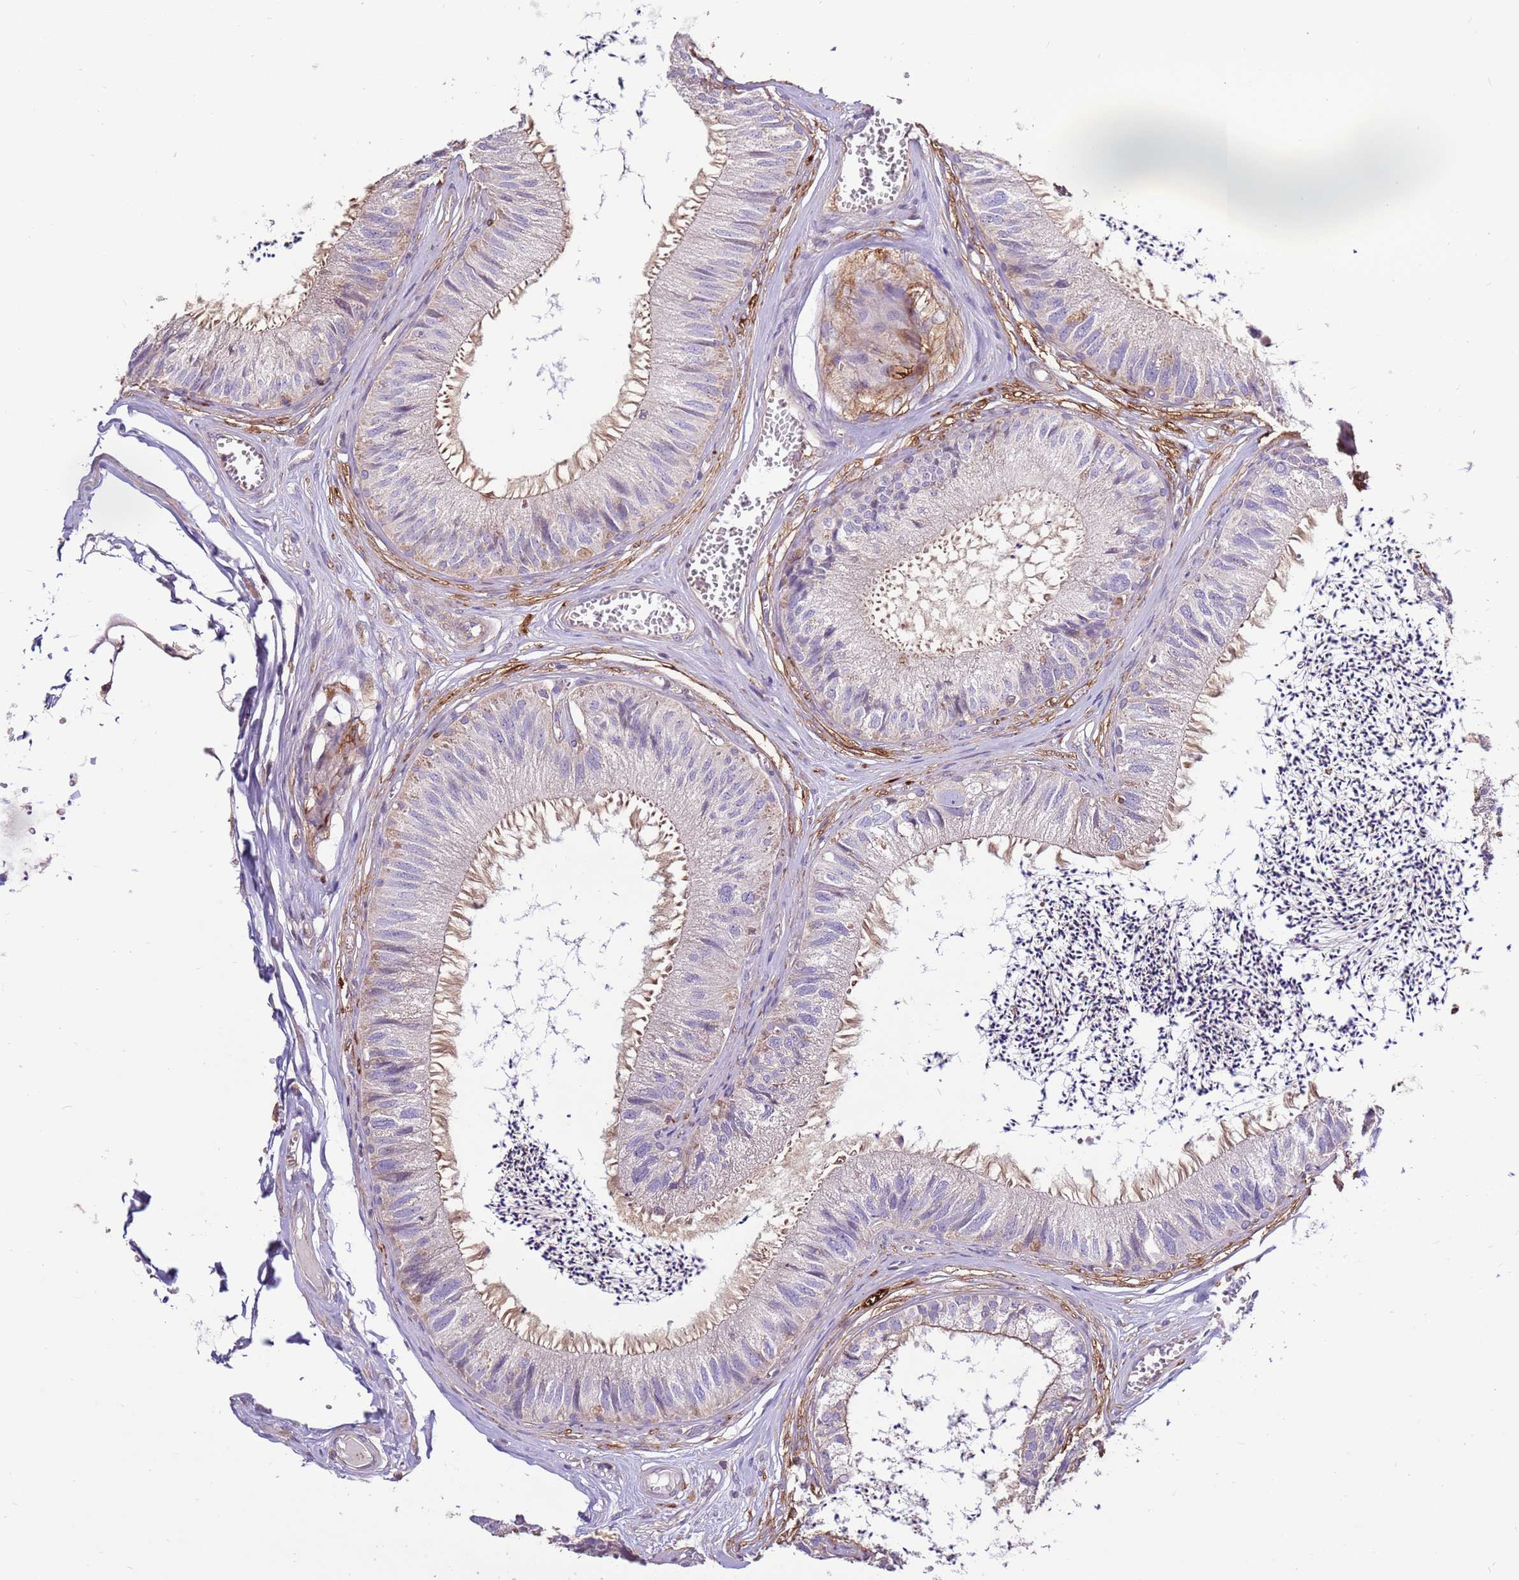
{"staining": {"intensity": "weak", "quantity": "25%-75%", "location": "cytoplasmic/membranous"}, "tissue": "epididymis", "cell_type": "Glandular cells", "image_type": "normal", "snomed": [{"axis": "morphology", "description": "Normal tissue, NOS"}, {"axis": "topography", "description": "Epididymis"}], "caption": "Human epididymis stained with a brown dye shows weak cytoplasmic/membranous positive positivity in about 25%-75% of glandular cells.", "gene": "EVA1B", "patient": {"sex": "male", "age": 79}}